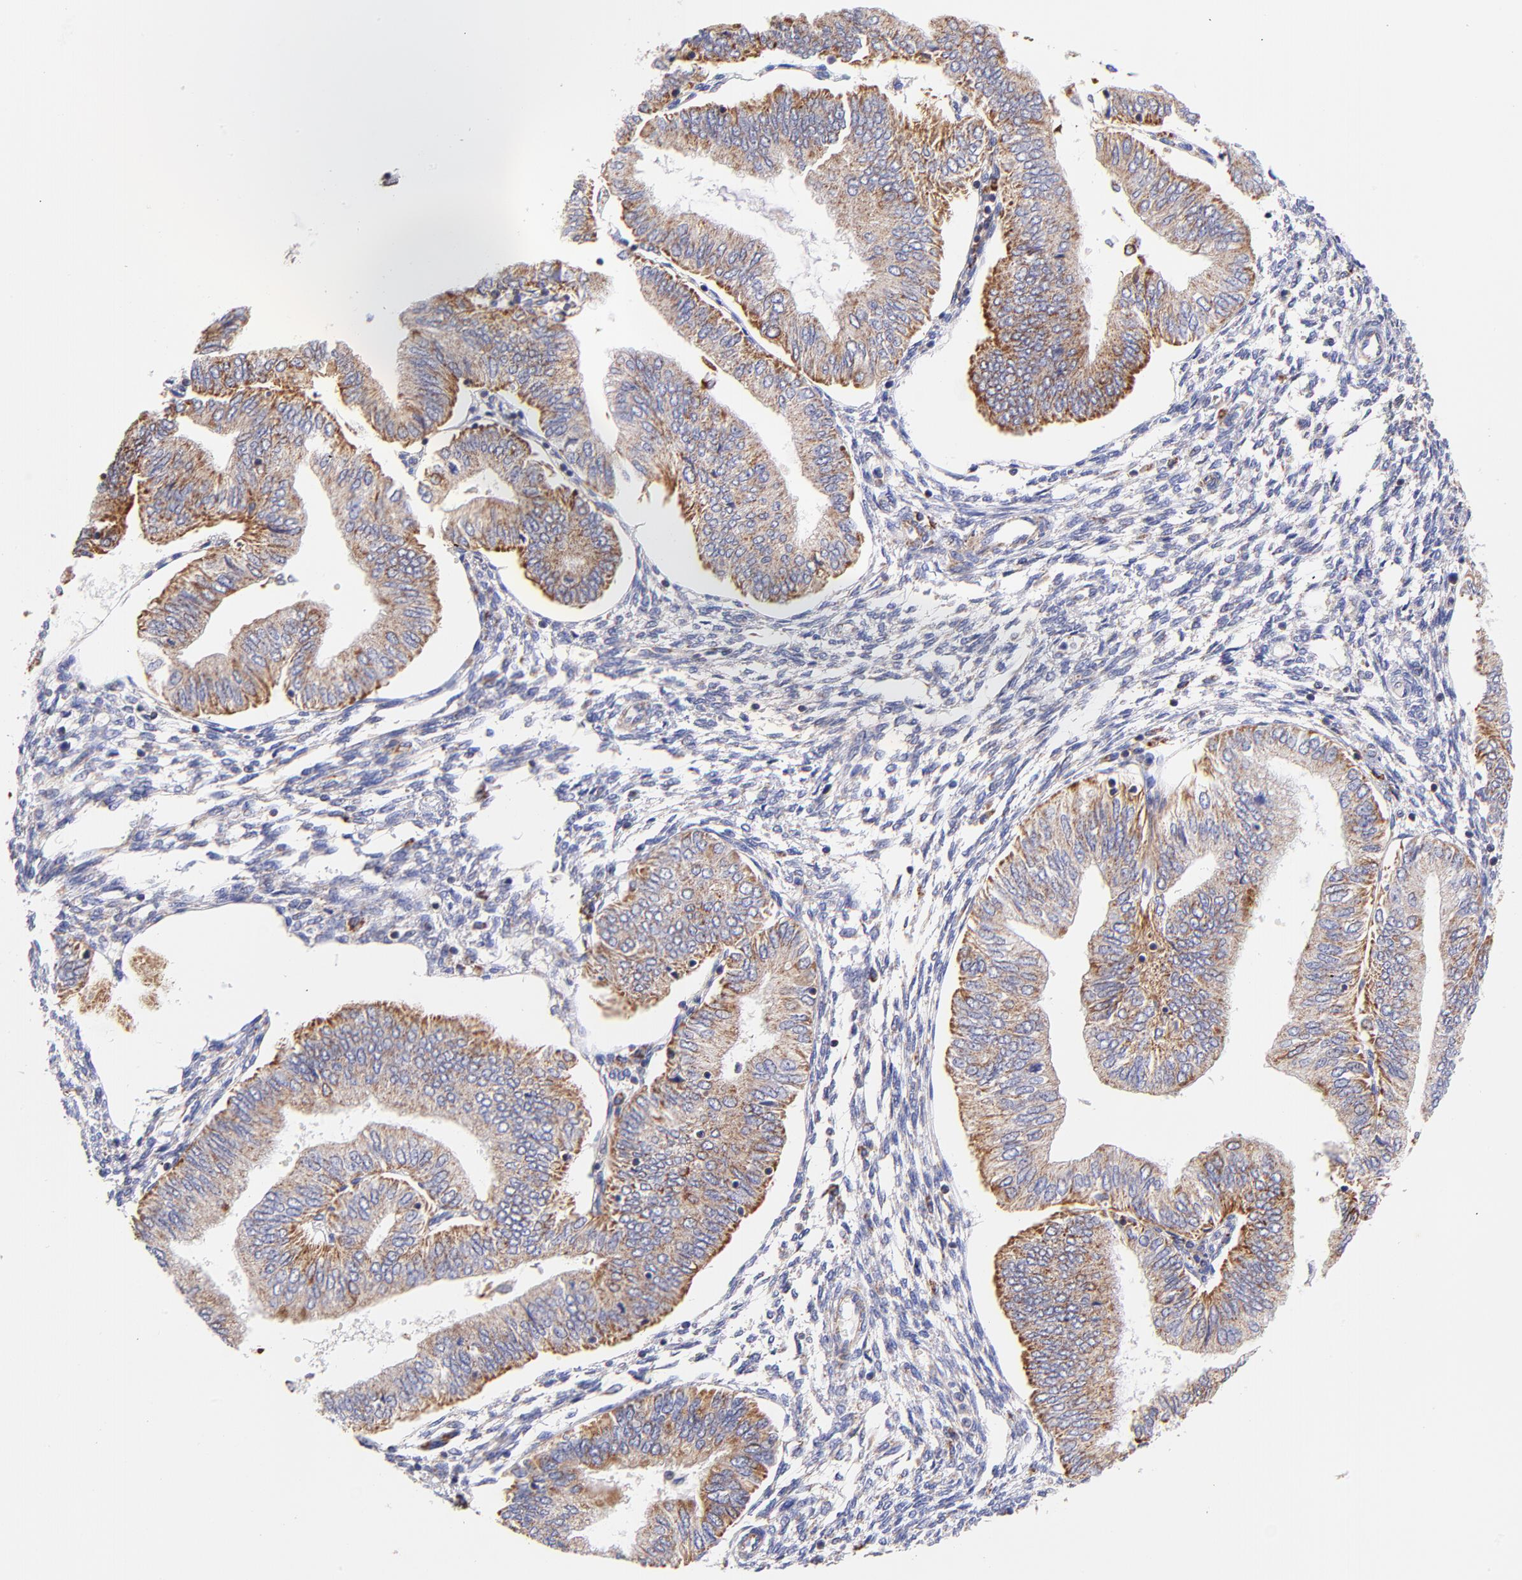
{"staining": {"intensity": "moderate", "quantity": "25%-75%", "location": "cytoplasmic/membranous"}, "tissue": "endometrial cancer", "cell_type": "Tumor cells", "image_type": "cancer", "snomed": [{"axis": "morphology", "description": "Adenocarcinoma, NOS"}, {"axis": "topography", "description": "Endometrium"}], "caption": "Tumor cells show medium levels of moderate cytoplasmic/membranous expression in about 25%-75% of cells in endometrial cancer.", "gene": "NDUFB7", "patient": {"sex": "female", "age": 51}}